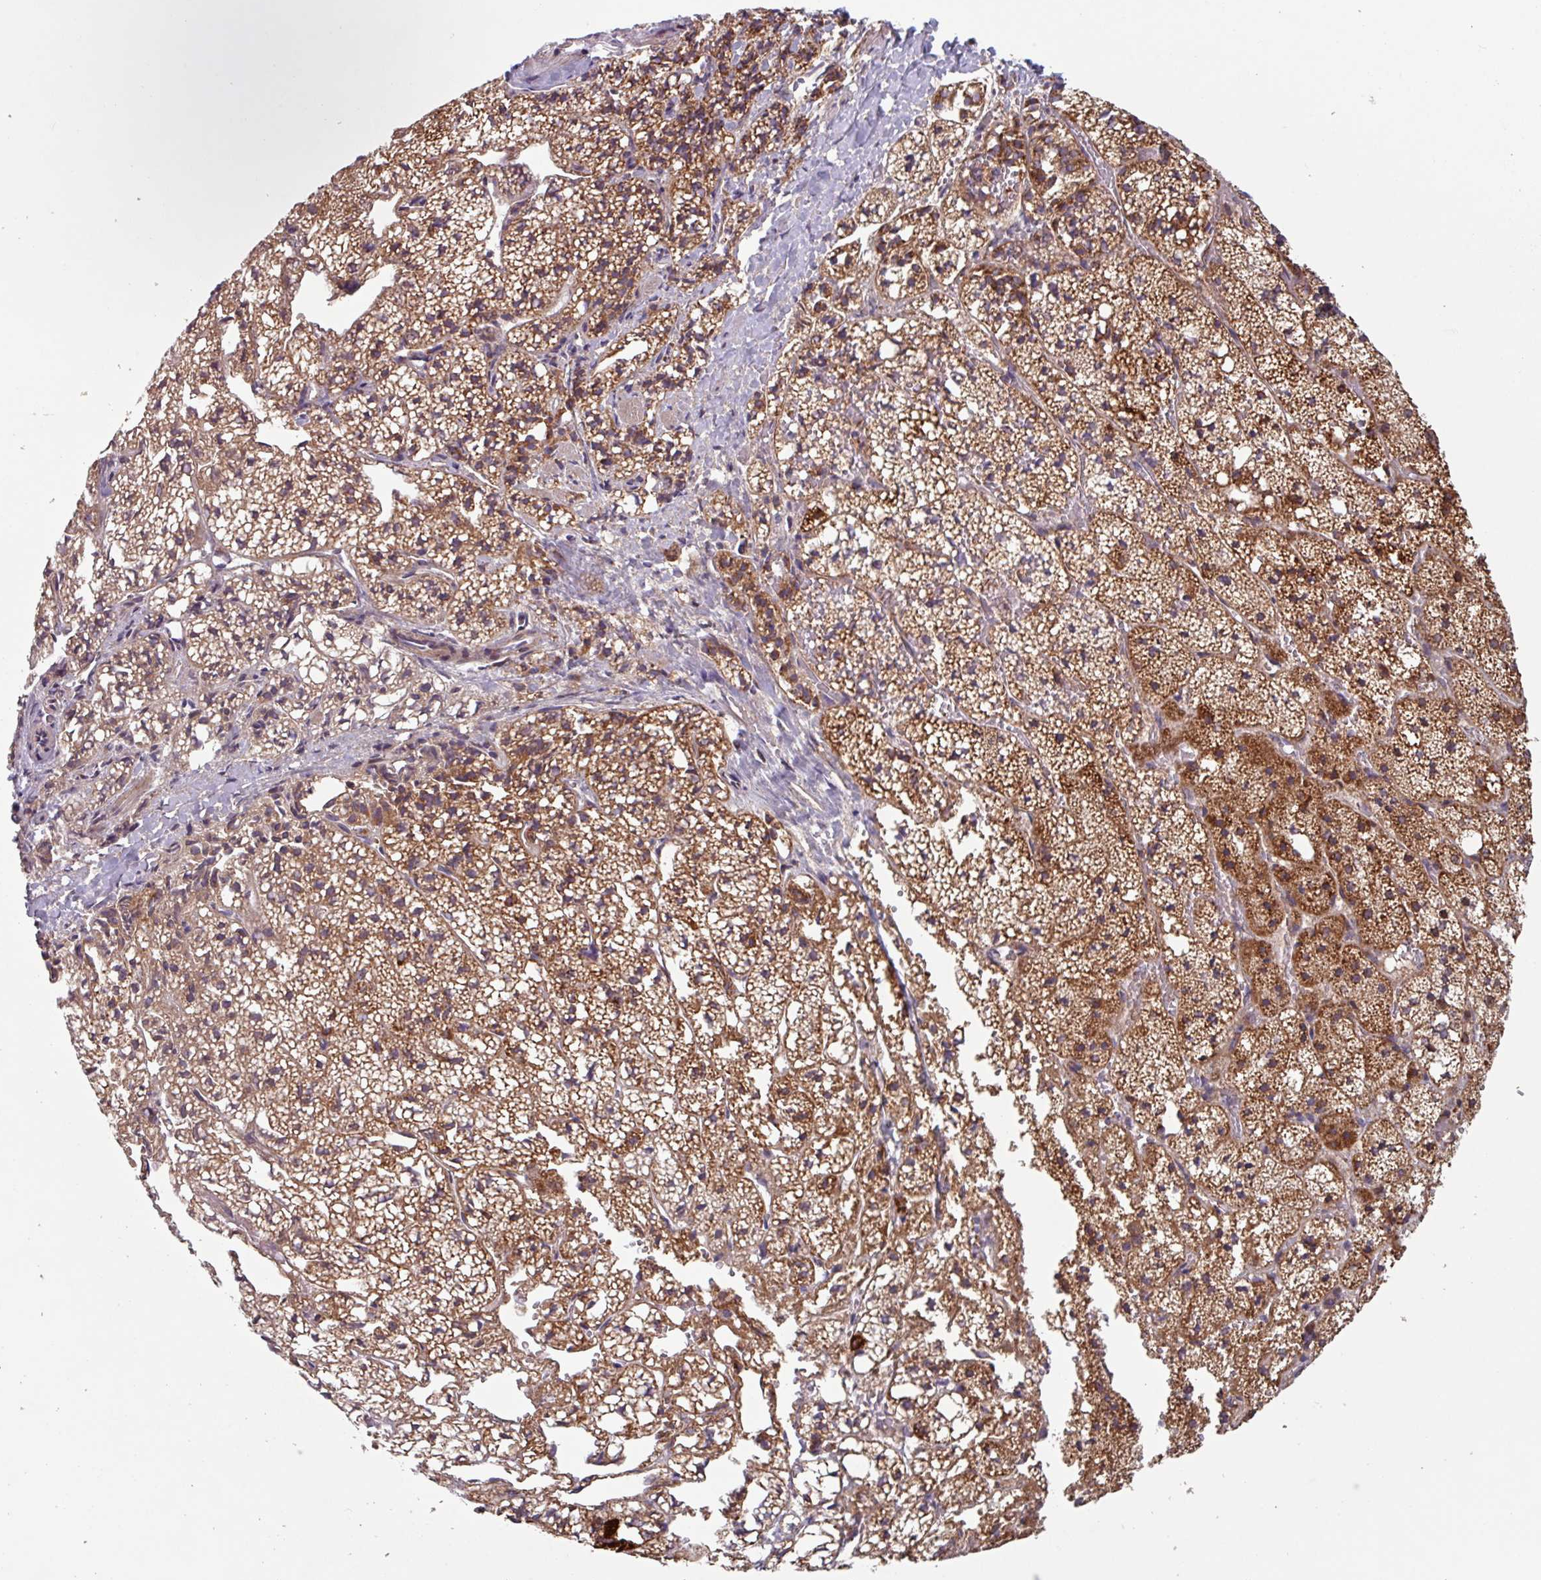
{"staining": {"intensity": "strong", "quantity": ">75%", "location": "cytoplasmic/membranous"}, "tissue": "adrenal gland", "cell_type": "Glandular cells", "image_type": "normal", "snomed": [{"axis": "morphology", "description": "Normal tissue, NOS"}, {"axis": "topography", "description": "Adrenal gland"}], "caption": "Strong cytoplasmic/membranous expression is appreciated in approximately >75% of glandular cells in benign adrenal gland.", "gene": "COX7C", "patient": {"sex": "male", "age": 53}}